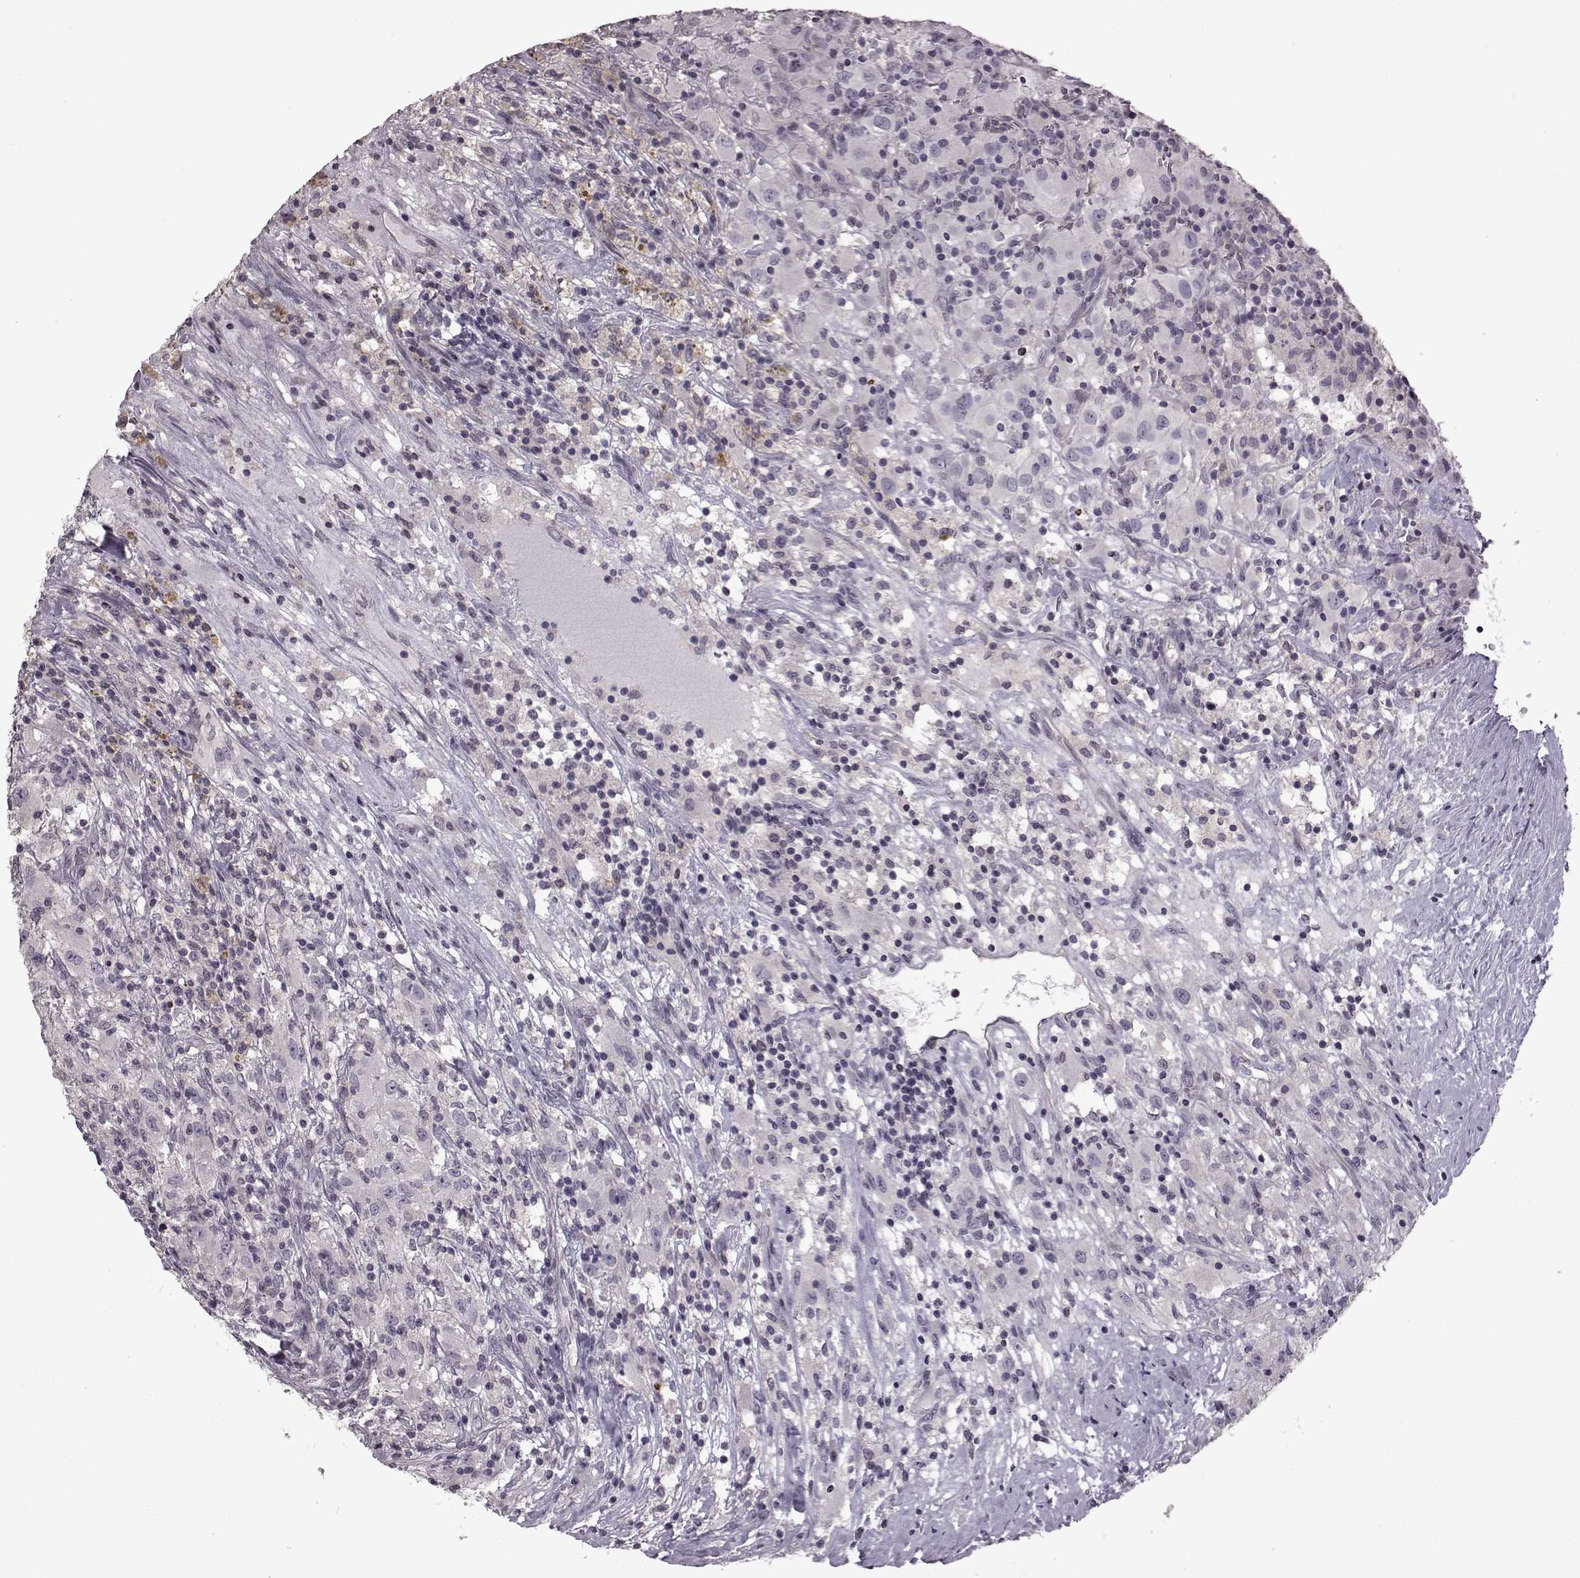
{"staining": {"intensity": "negative", "quantity": "none", "location": "none"}, "tissue": "renal cancer", "cell_type": "Tumor cells", "image_type": "cancer", "snomed": [{"axis": "morphology", "description": "Adenocarcinoma, NOS"}, {"axis": "topography", "description": "Kidney"}], "caption": "Tumor cells show no significant protein expression in renal cancer. (DAB immunohistochemistry (IHC) visualized using brightfield microscopy, high magnification).", "gene": "GAL", "patient": {"sex": "female", "age": 67}}